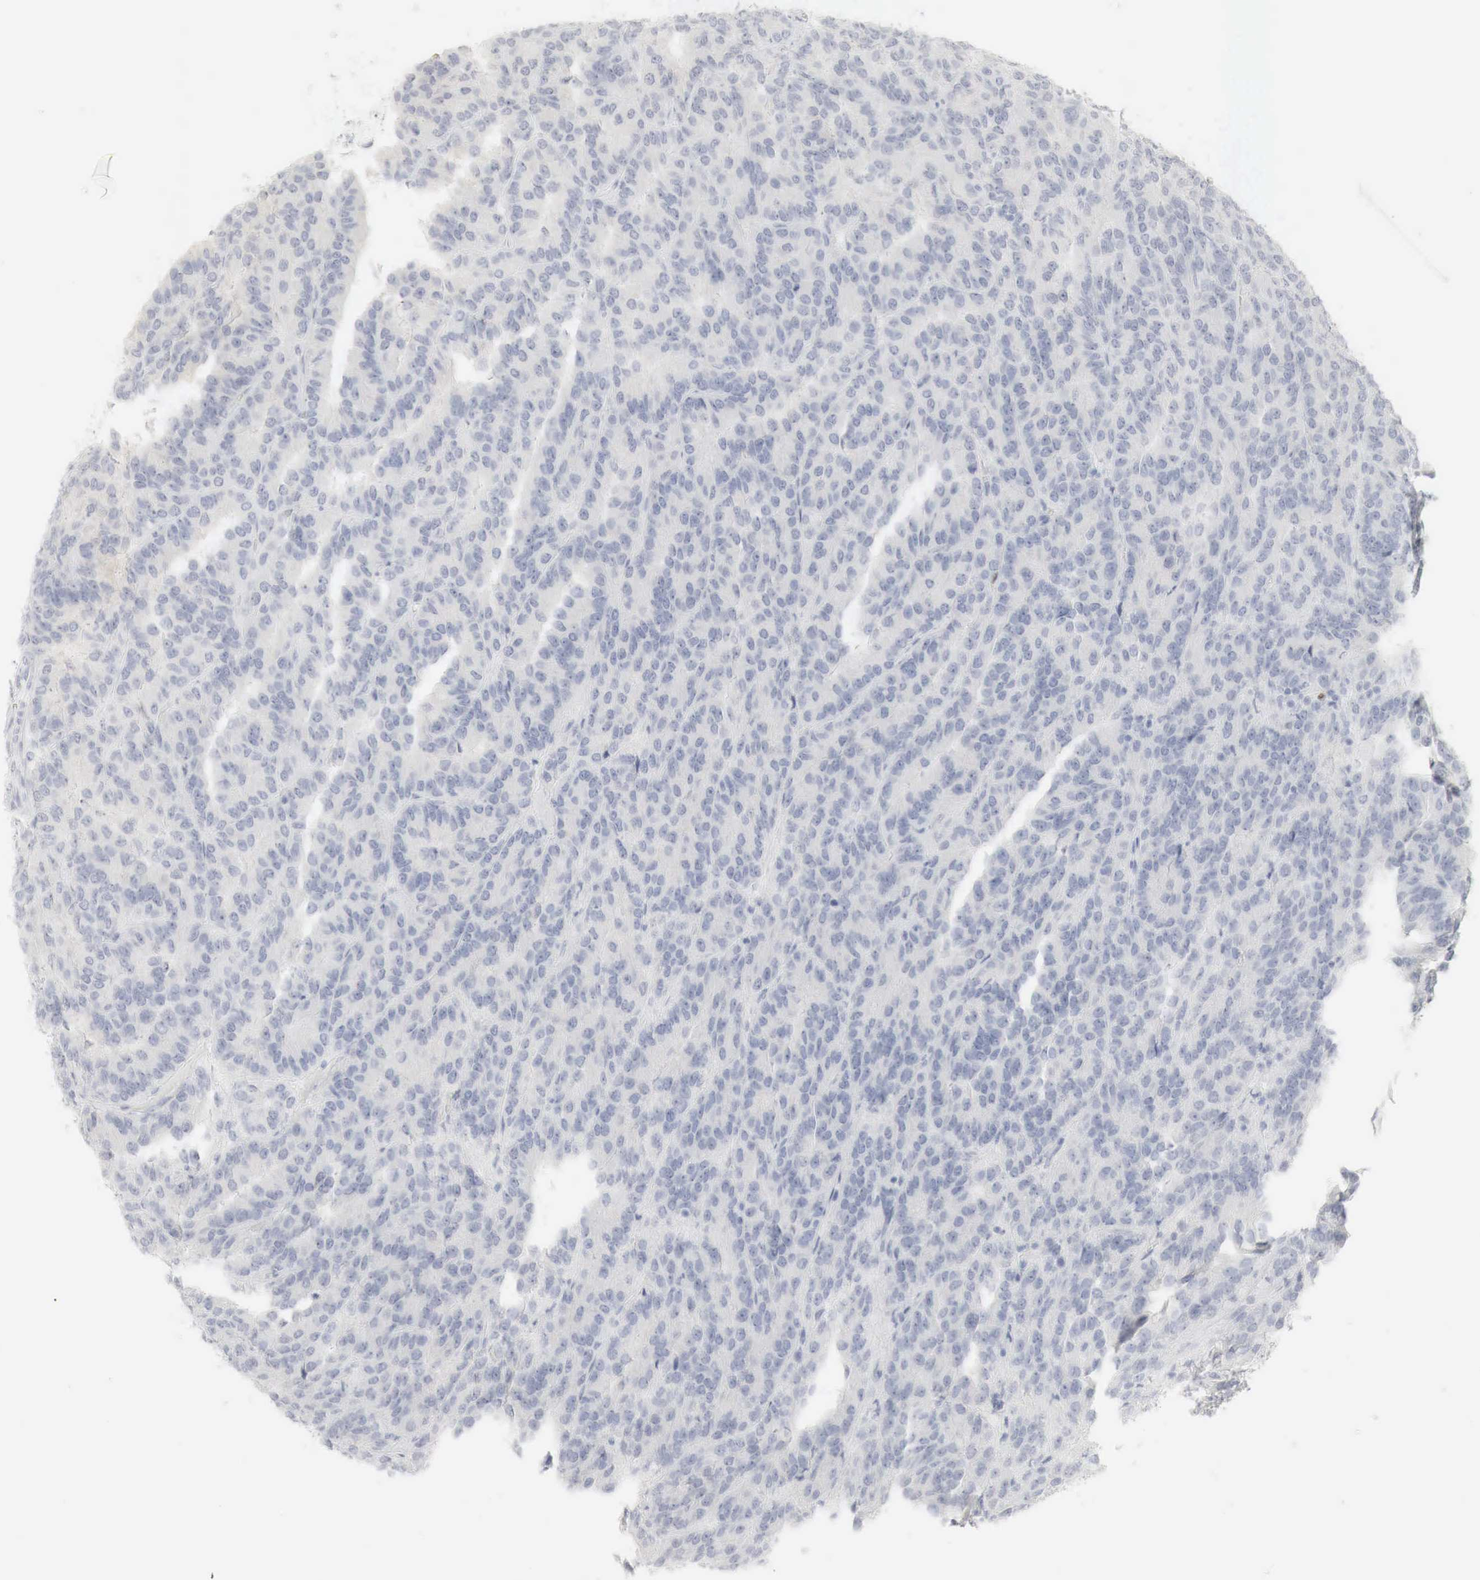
{"staining": {"intensity": "negative", "quantity": "none", "location": "none"}, "tissue": "renal cancer", "cell_type": "Tumor cells", "image_type": "cancer", "snomed": [{"axis": "morphology", "description": "Adenocarcinoma, NOS"}, {"axis": "topography", "description": "Kidney"}], "caption": "Immunohistochemical staining of human renal cancer (adenocarcinoma) demonstrates no significant expression in tumor cells. The staining is performed using DAB brown chromogen with nuclei counter-stained in using hematoxylin.", "gene": "TP63", "patient": {"sex": "male", "age": 46}}